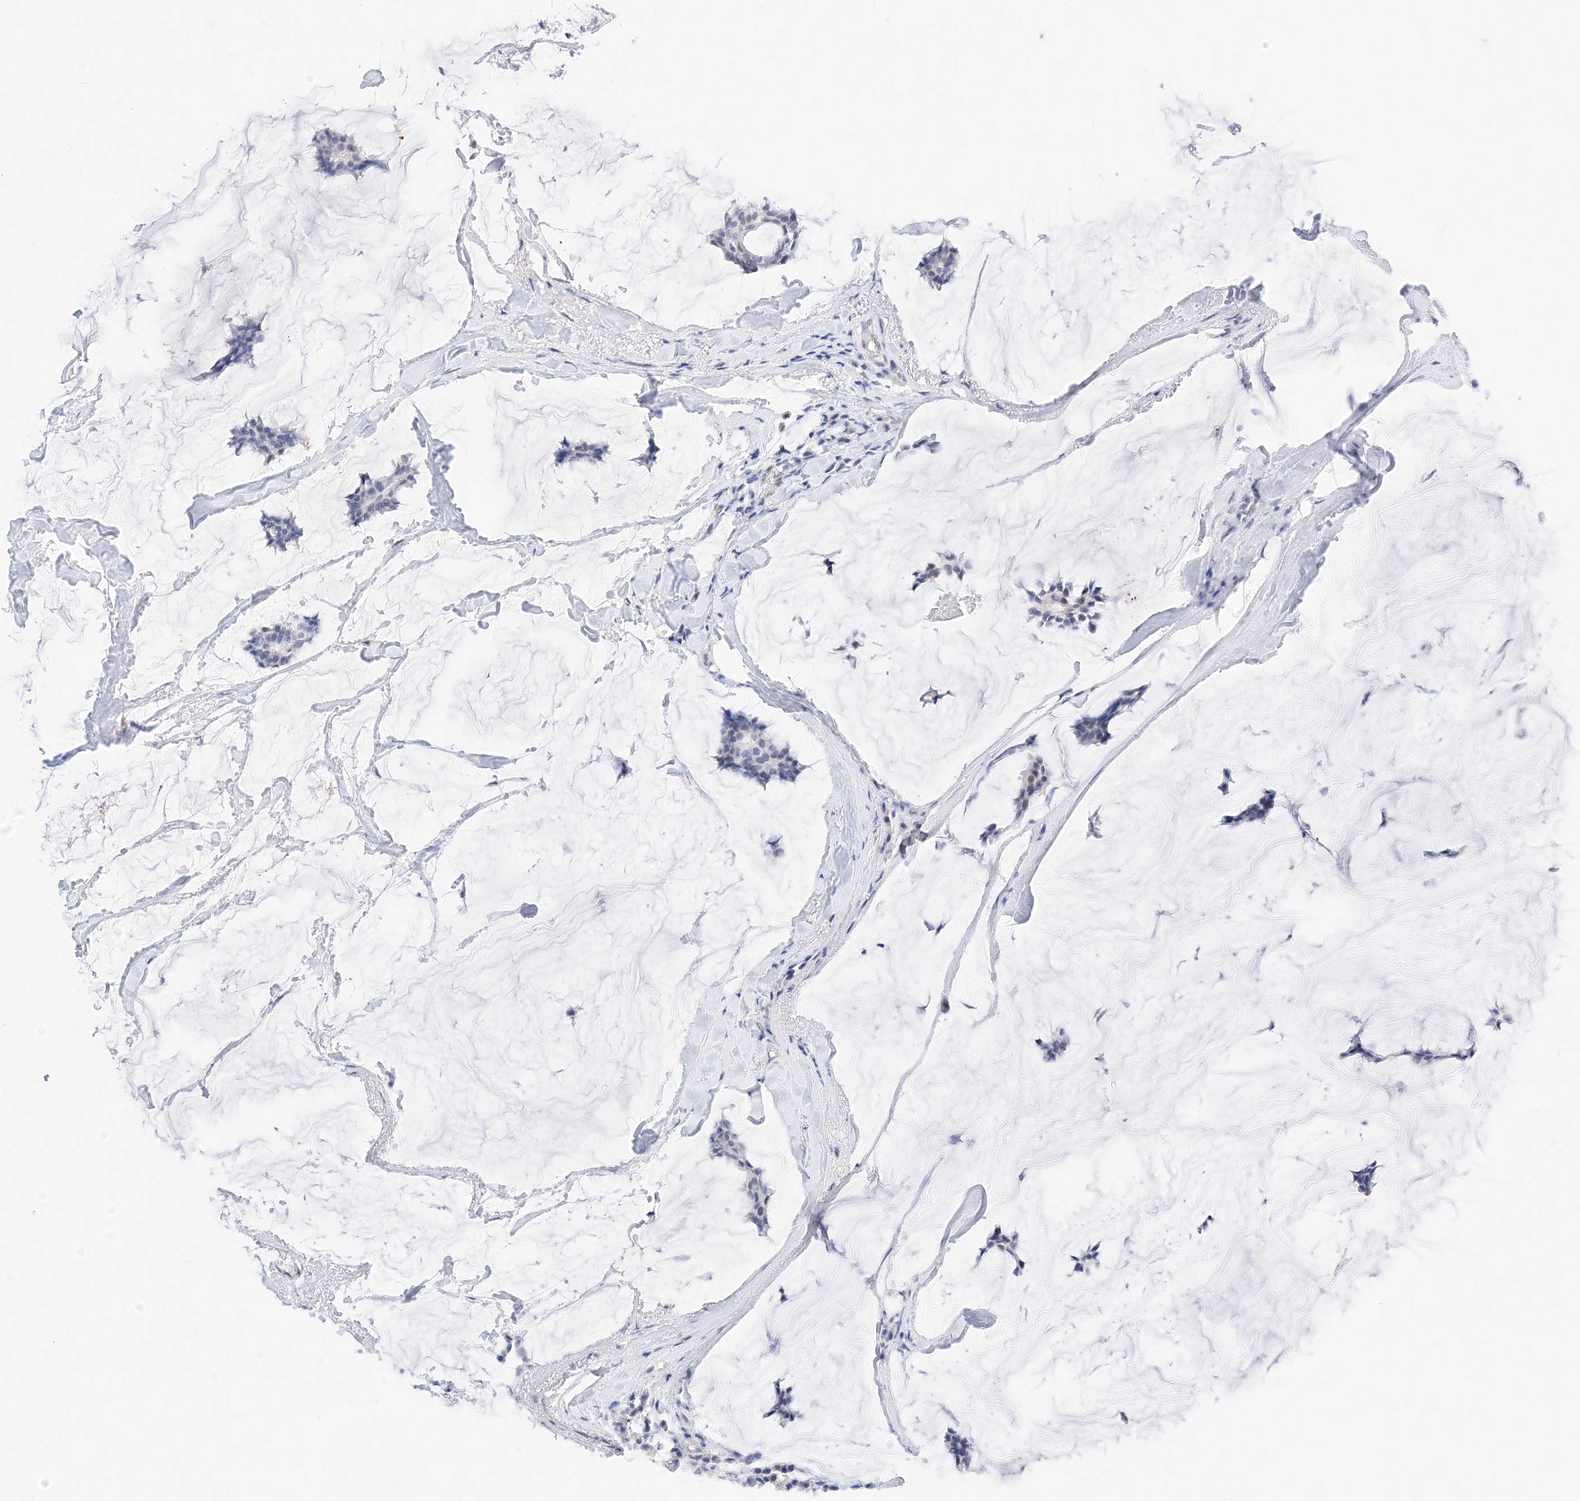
{"staining": {"intensity": "negative", "quantity": "none", "location": "none"}, "tissue": "breast cancer", "cell_type": "Tumor cells", "image_type": "cancer", "snomed": [{"axis": "morphology", "description": "Duct carcinoma"}, {"axis": "topography", "description": "Breast"}], "caption": "A photomicrograph of human breast cancer is negative for staining in tumor cells.", "gene": "KCNJ1", "patient": {"sex": "female", "age": 93}}